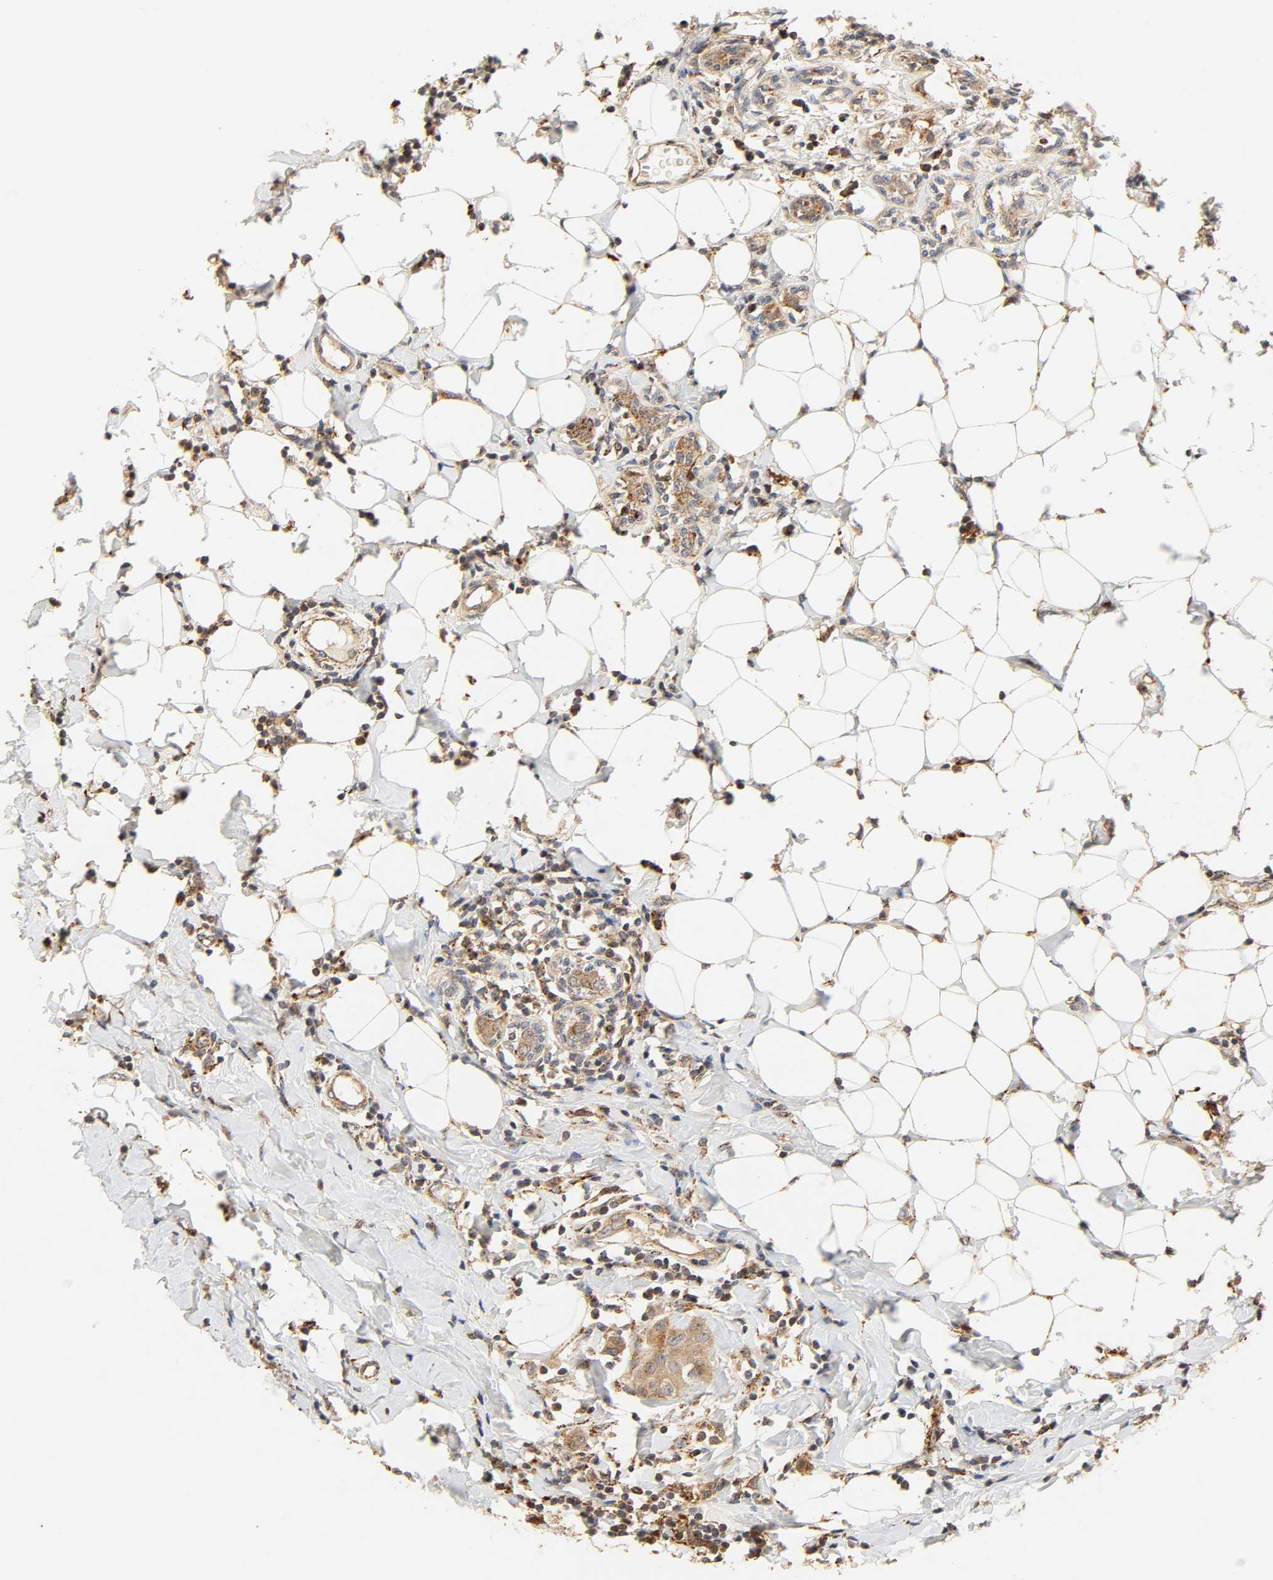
{"staining": {"intensity": "moderate", "quantity": ">75%", "location": "cytoplasmic/membranous"}, "tissue": "breast cancer", "cell_type": "Tumor cells", "image_type": "cancer", "snomed": [{"axis": "morphology", "description": "Duct carcinoma"}, {"axis": "topography", "description": "Breast"}], "caption": "An IHC micrograph of neoplastic tissue is shown. Protein staining in brown labels moderate cytoplasmic/membranous positivity in breast intraductal carcinoma within tumor cells. Immunohistochemistry (ihc) stains the protein of interest in brown and the nuclei are stained blue.", "gene": "MAPK6", "patient": {"sex": "female", "age": 40}}